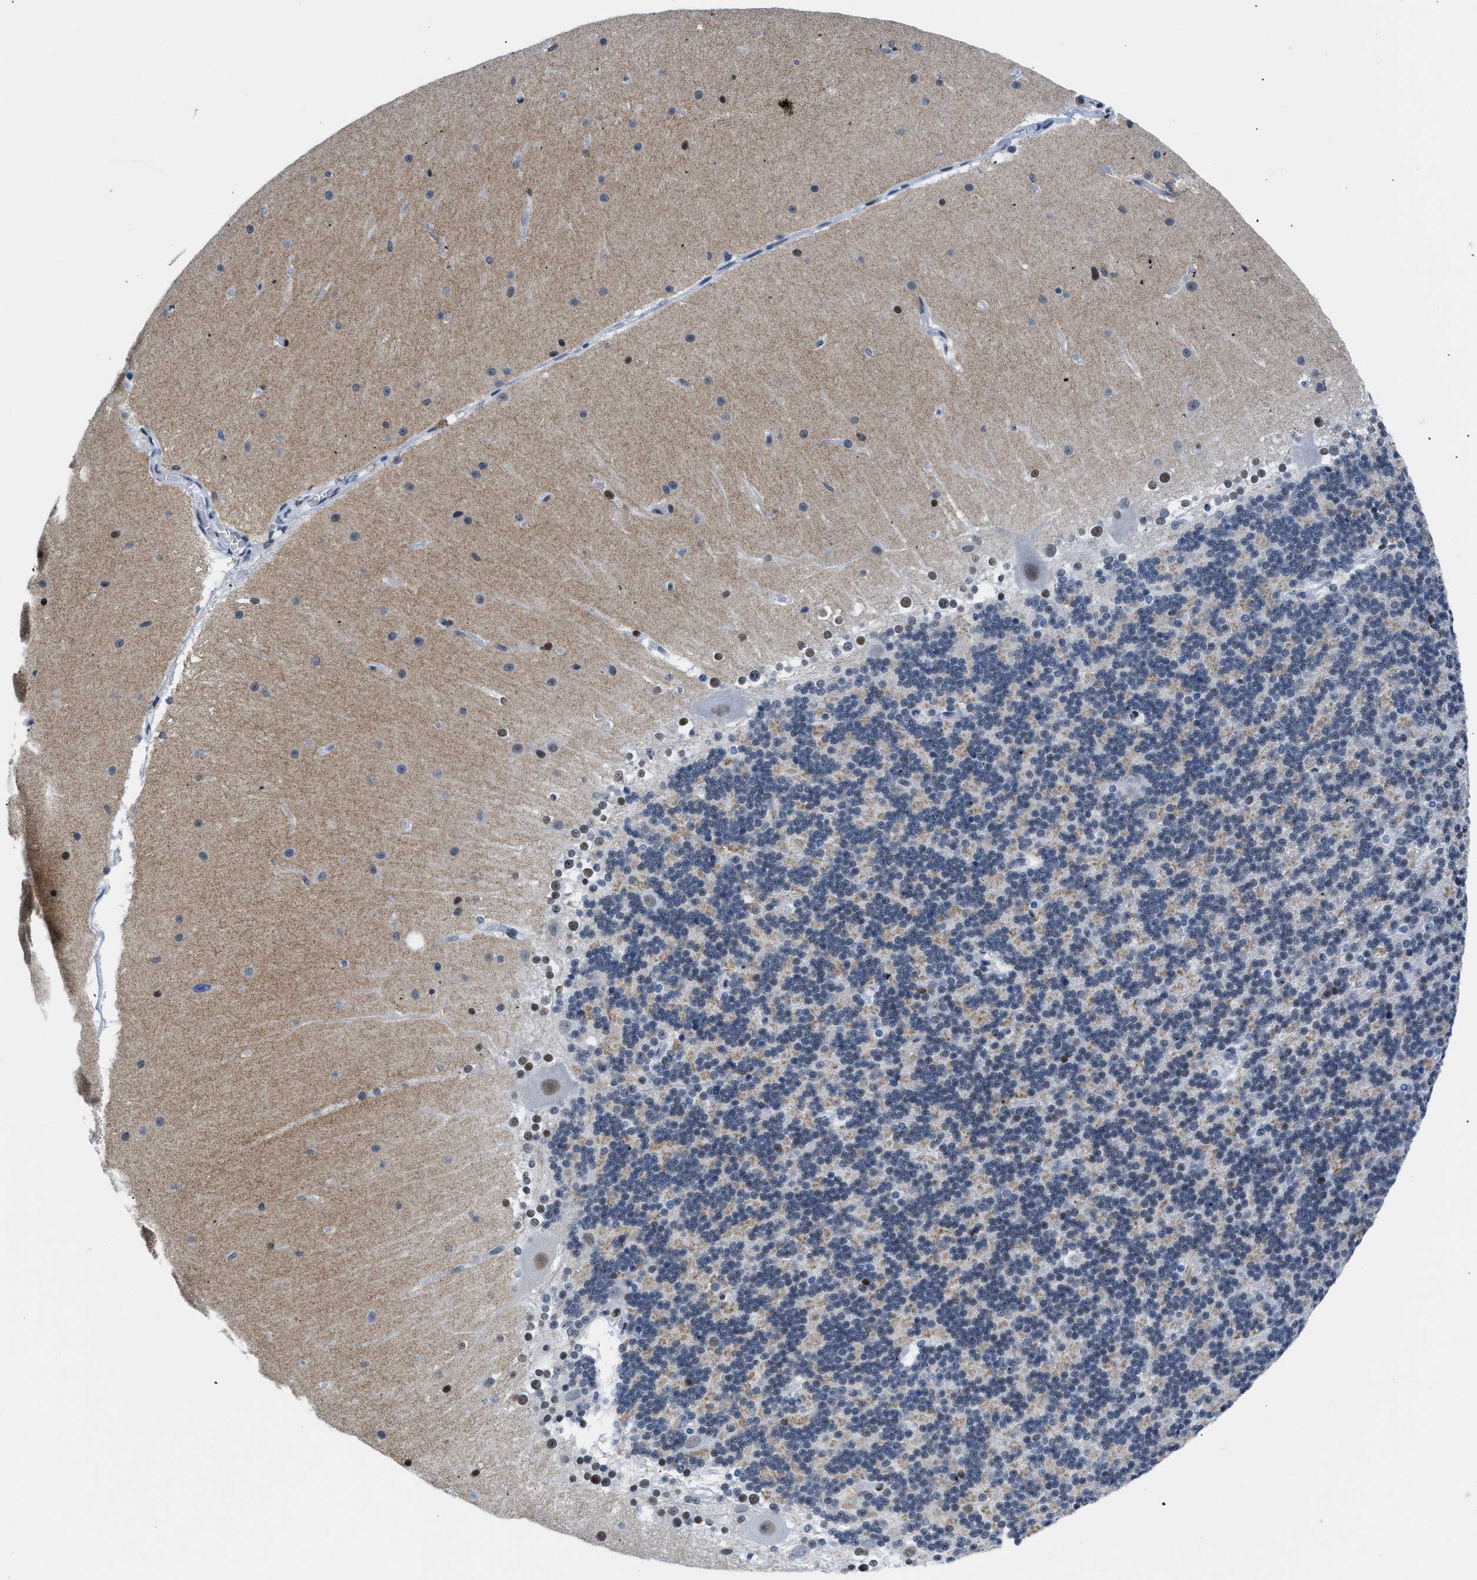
{"staining": {"intensity": "weak", "quantity": "25%-75%", "location": "cytoplasmic/membranous,nuclear"}, "tissue": "cerebellum", "cell_type": "Cells in granular layer", "image_type": "normal", "snomed": [{"axis": "morphology", "description": "Normal tissue, NOS"}, {"axis": "topography", "description": "Cerebellum"}], "caption": "High-magnification brightfield microscopy of benign cerebellum stained with DAB (3,3'-diaminobenzidine) (brown) and counterstained with hematoxylin (blue). cells in granular layer exhibit weak cytoplasmic/membranous,nuclear staining is present in about25%-75% of cells.", "gene": "CTBP1", "patient": {"sex": "female", "age": 19}}